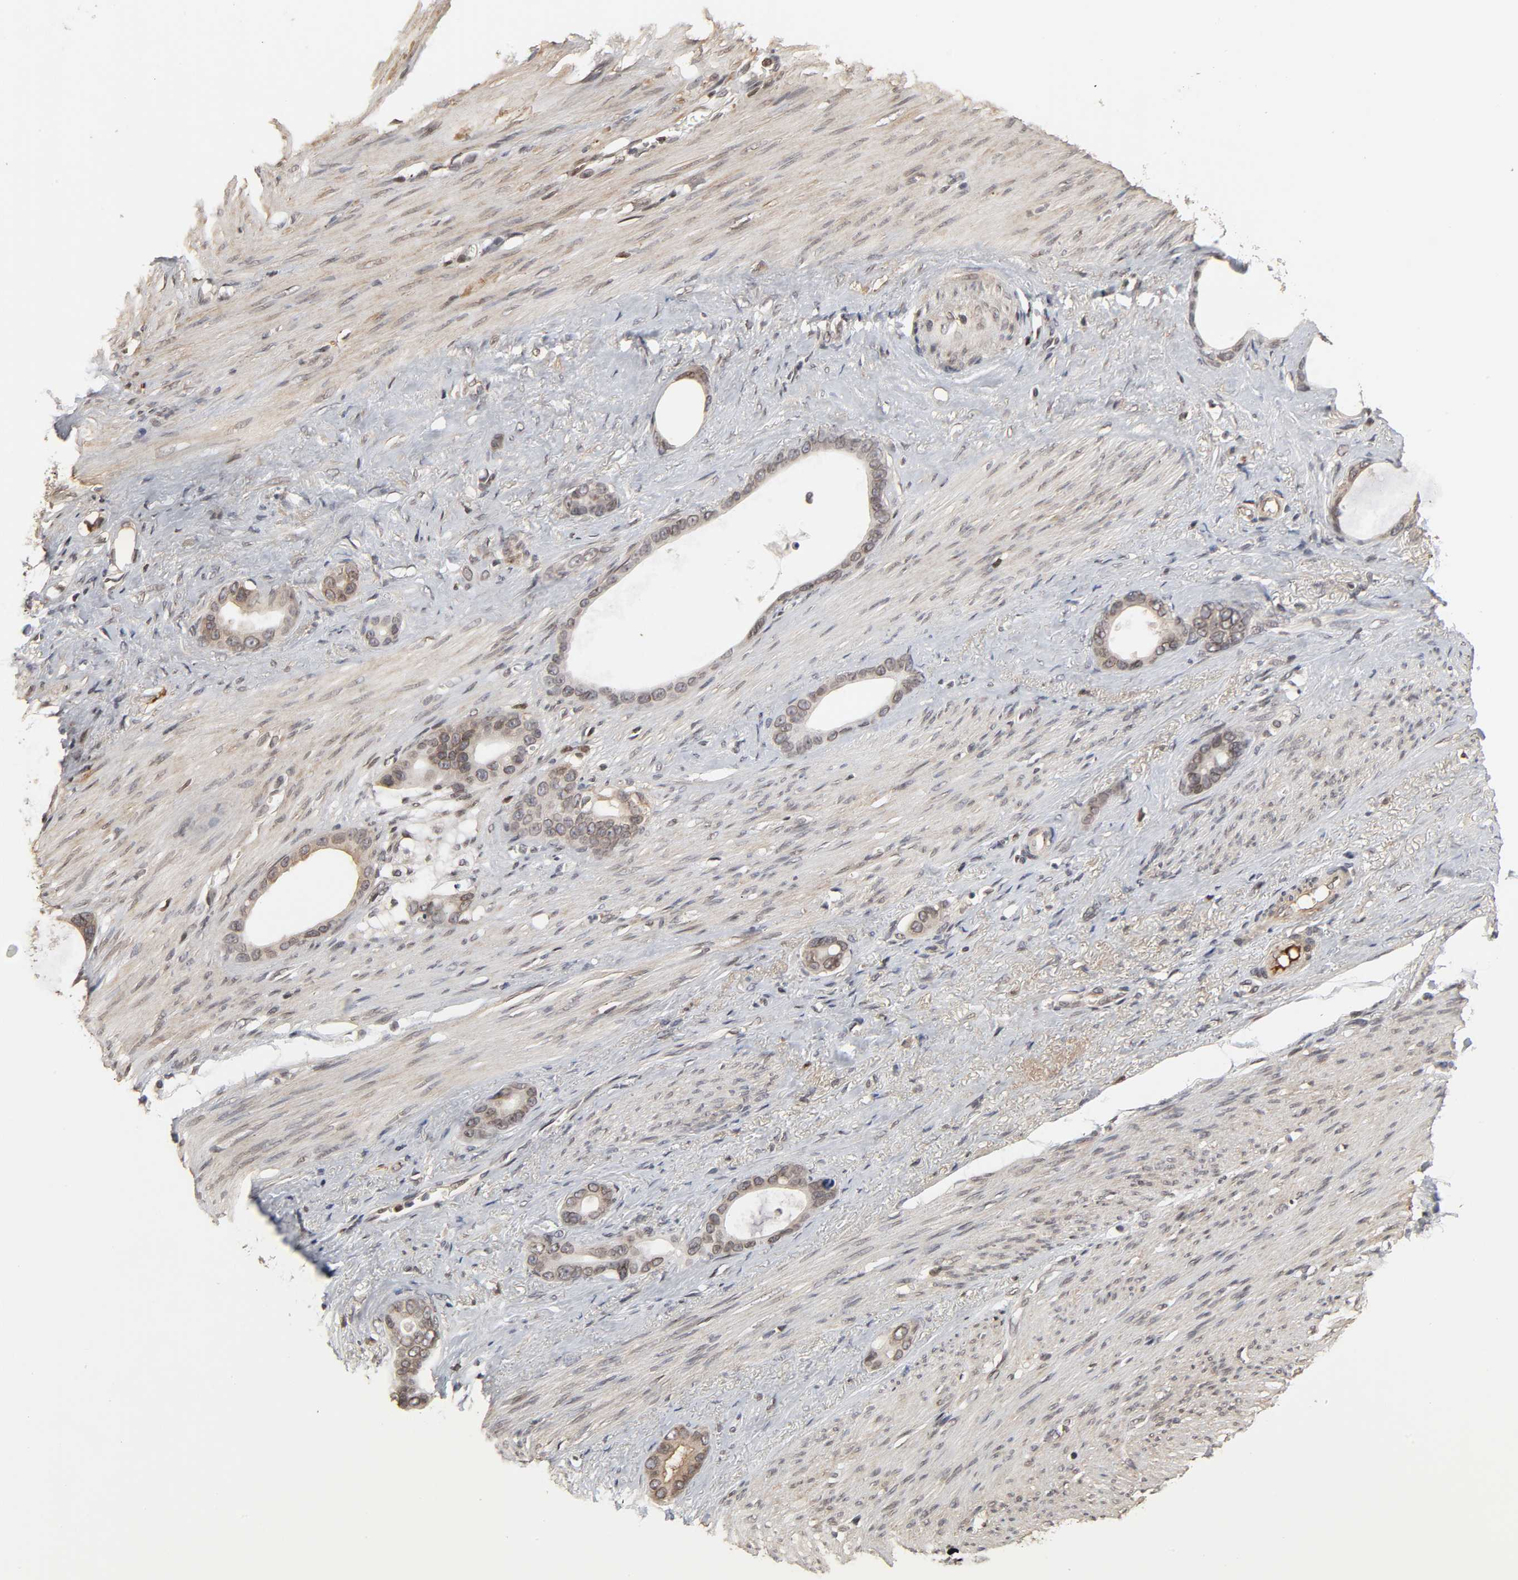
{"staining": {"intensity": "moderate", "quantity": ">75%", "location": "cytoplasmic/membranous,nuclear"}, "tissue": "stomach cancer", "cell_type": "Tumor cells", "image_type": "cancer", "snomed": [{"axis": "morphology", "description": "Adenocarcinoma, NOS"}, {"axis": "topography", "description": "Stomach"}], "caption": "A histopathology image of stomach cancer stained for a protein shows moderate cytoplasmic/membranous and nuclear brown staining in tumor cells.", "gene": "CPN2", "patient": {"sex": "female", "age": 75}}